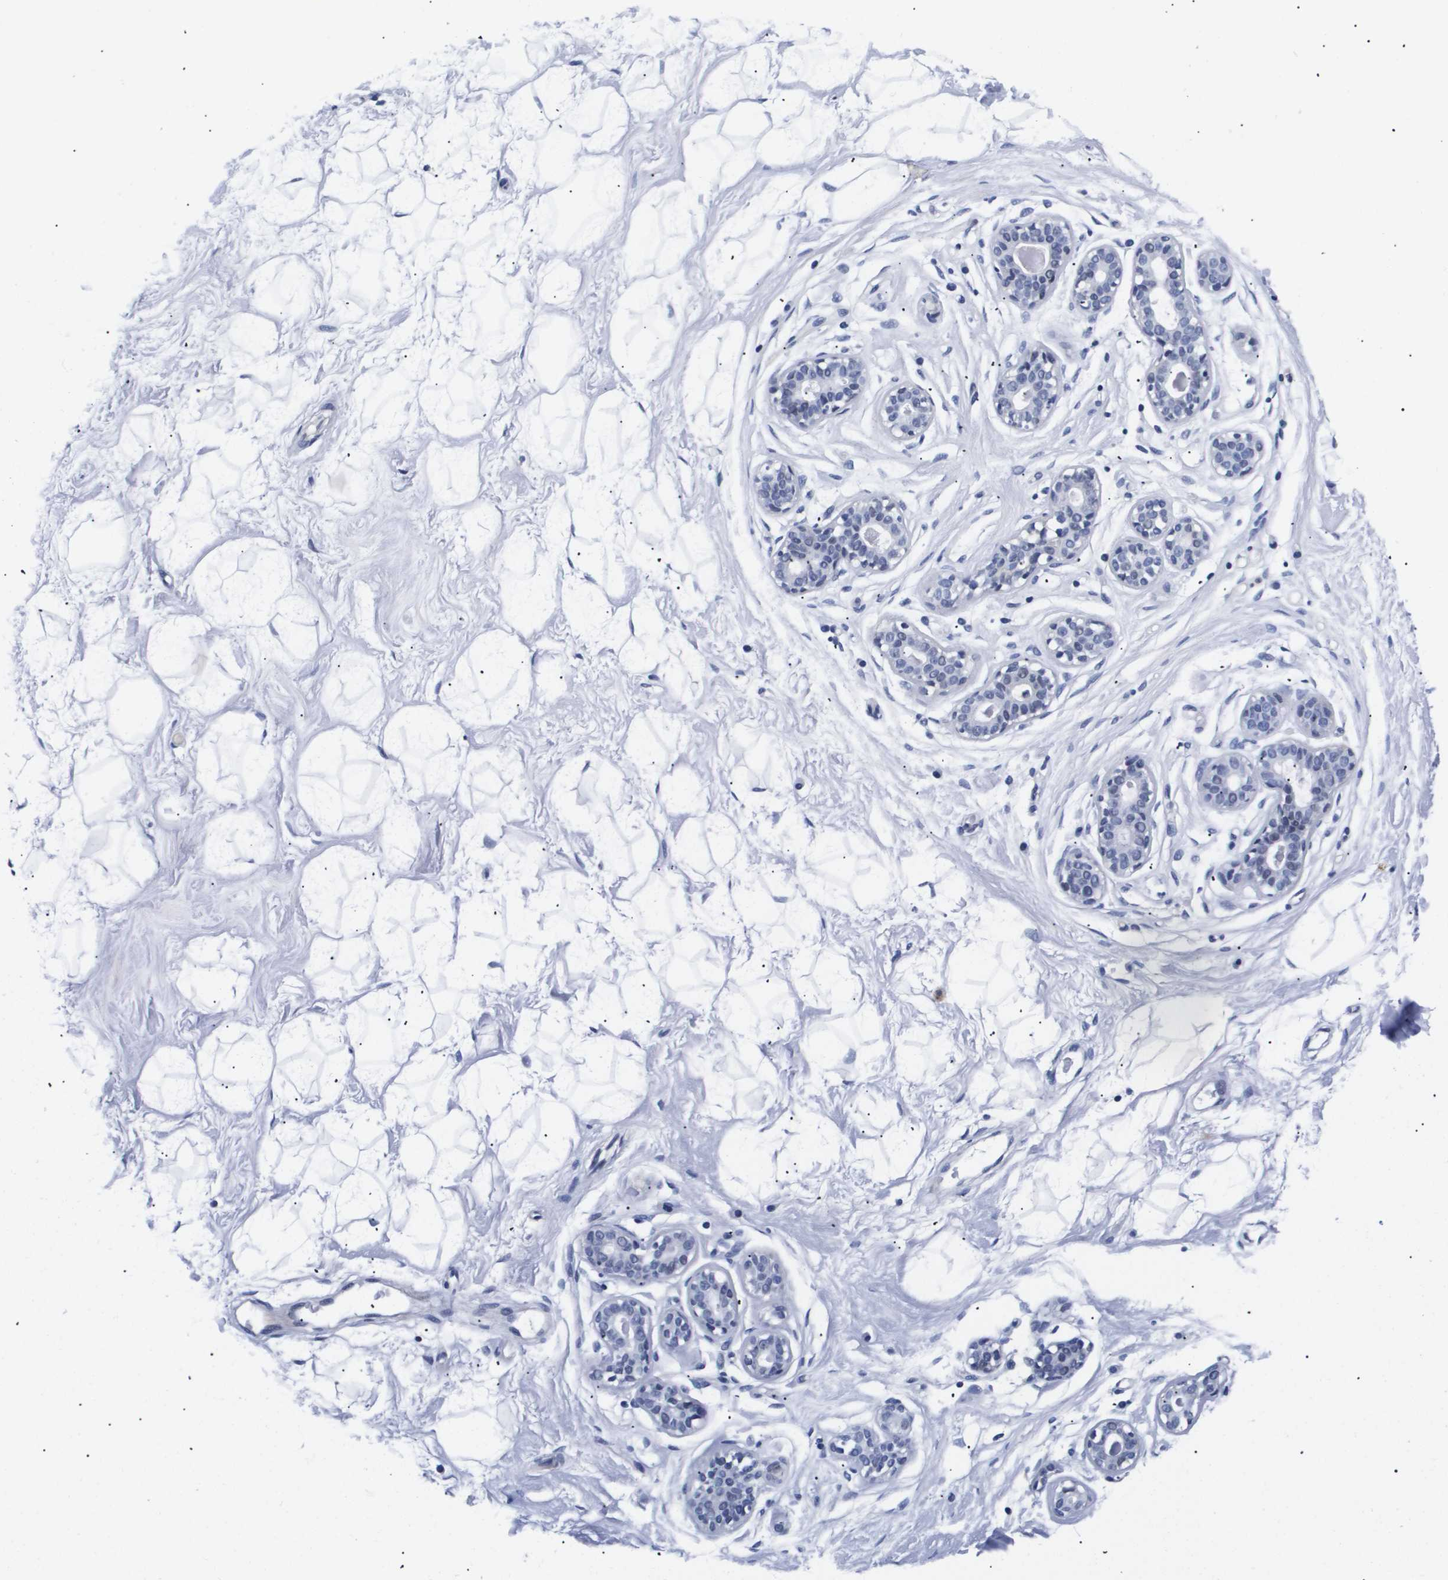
{"staining": {"intensity": "negative", "quantity": "none", "location": "none"}, "tissue": "breast", "cell_type": "Adipocytes", "image_type": "normal", "snomed": [{"axis": "morphology", "description": "Normal tissue, NOS"}, {"axis": "topography", "description": "Breast"}], "caption": "Immunohistochemistry (IHC) histopathology image of normal breast stained for a protein (brown), which displays no positivity in adipocytes. (DAB (3,3'-diaminobenzidine) immunohistochemistry (IHC) with hematoxylin counter stain).", "gene": "SHD", "patient": {"sex": "female", "age": 23}}